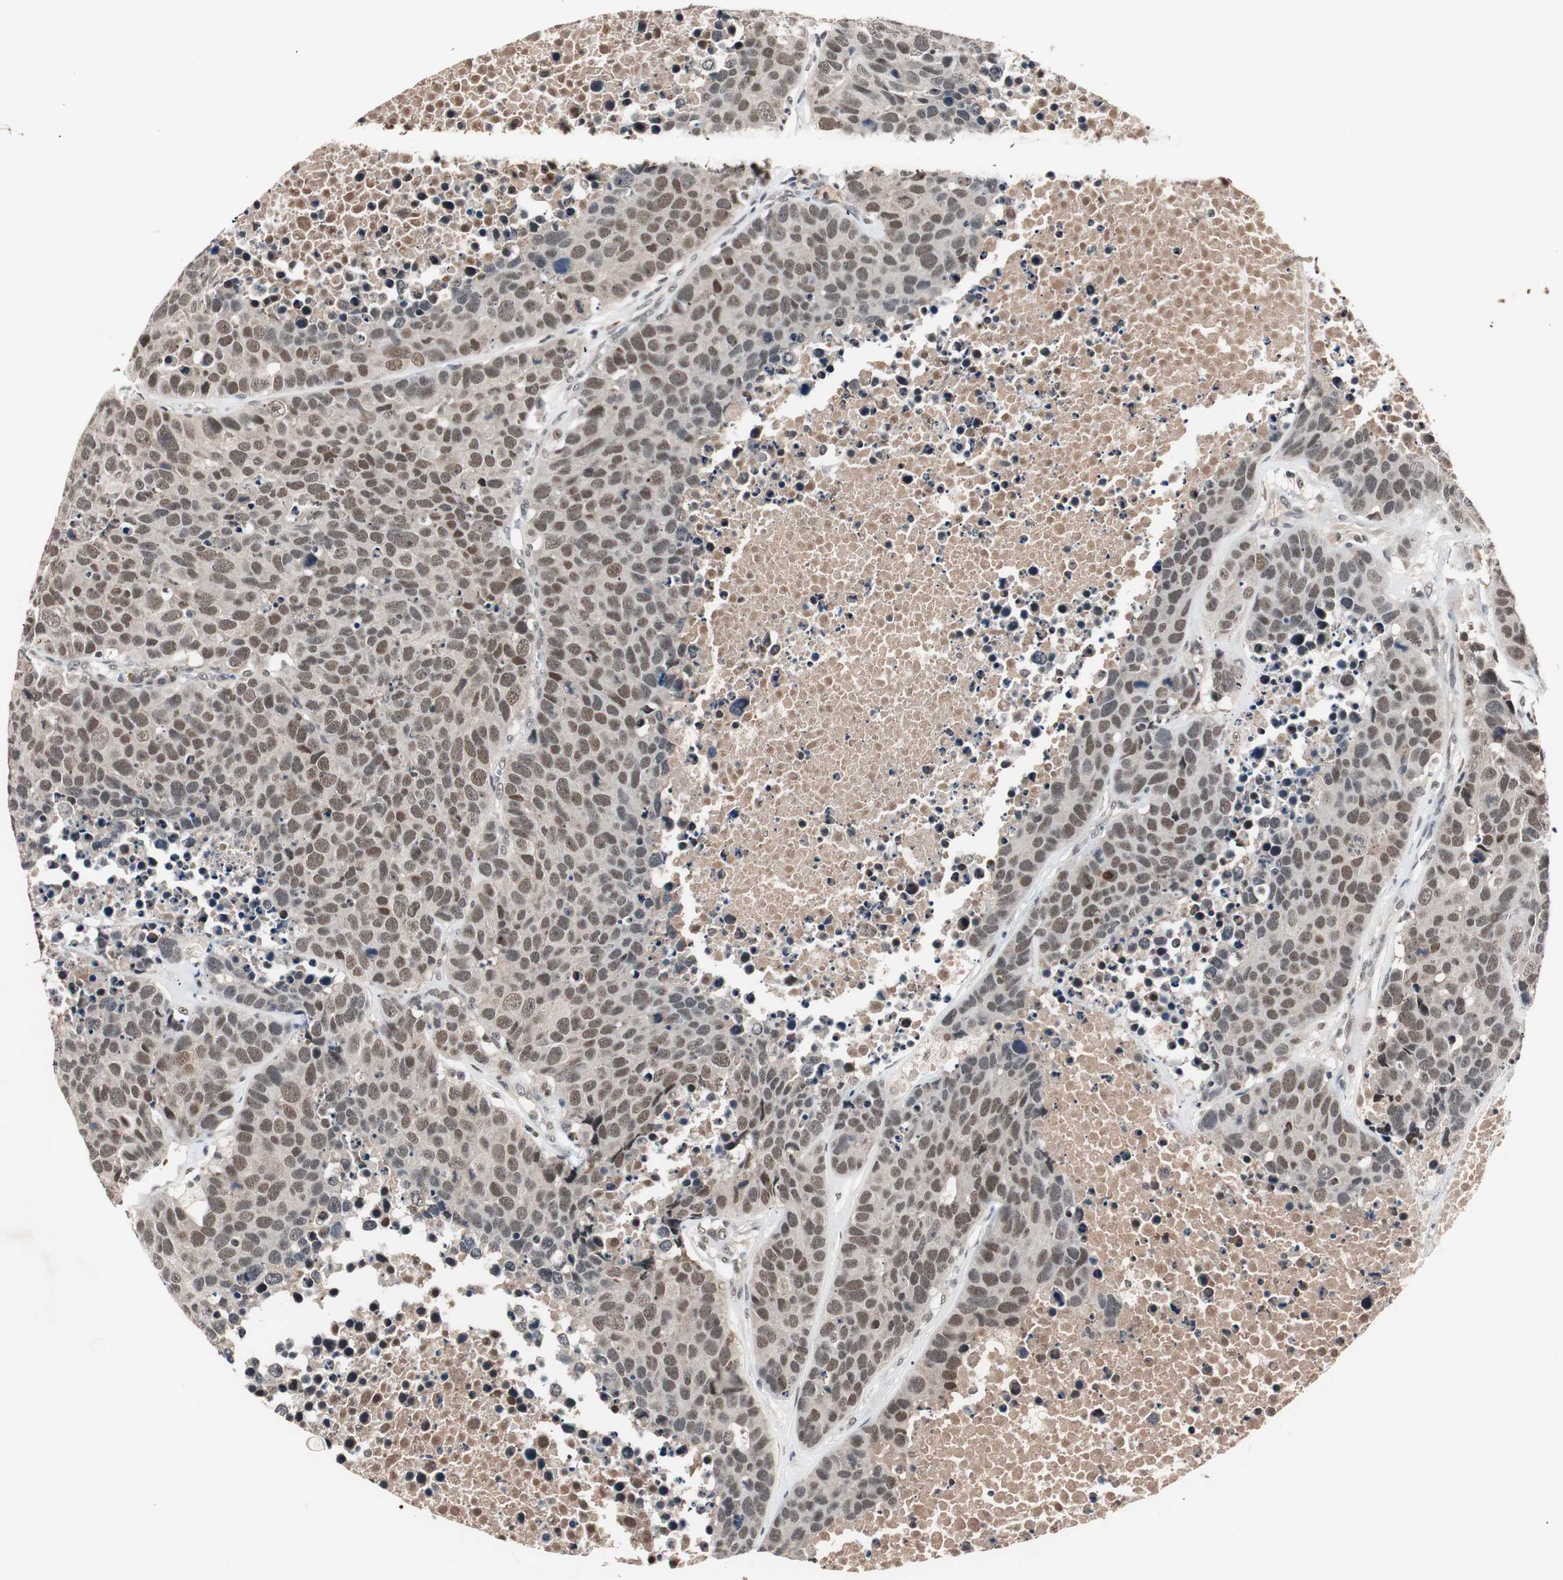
{"staining": {"intensity": "moderate", "quantity": ">75%", "location": "nuclear"}, "tissue": "carcinoid", "cell_type": "Tumor cells", "image_type": "cancer", "snomed": [{"axis": "morphology", "description": "Carcinoid, malignant, NOS"}, {"axis": "topography", "description": "Lung"}], "caption": "A micrograph of human carcinoid (malignant) stained for a protein exhibits moderate nuclear brown staining in tumor cells.", "gene": "NFRKB", "patient": {"sex": "male", "age": 60}}